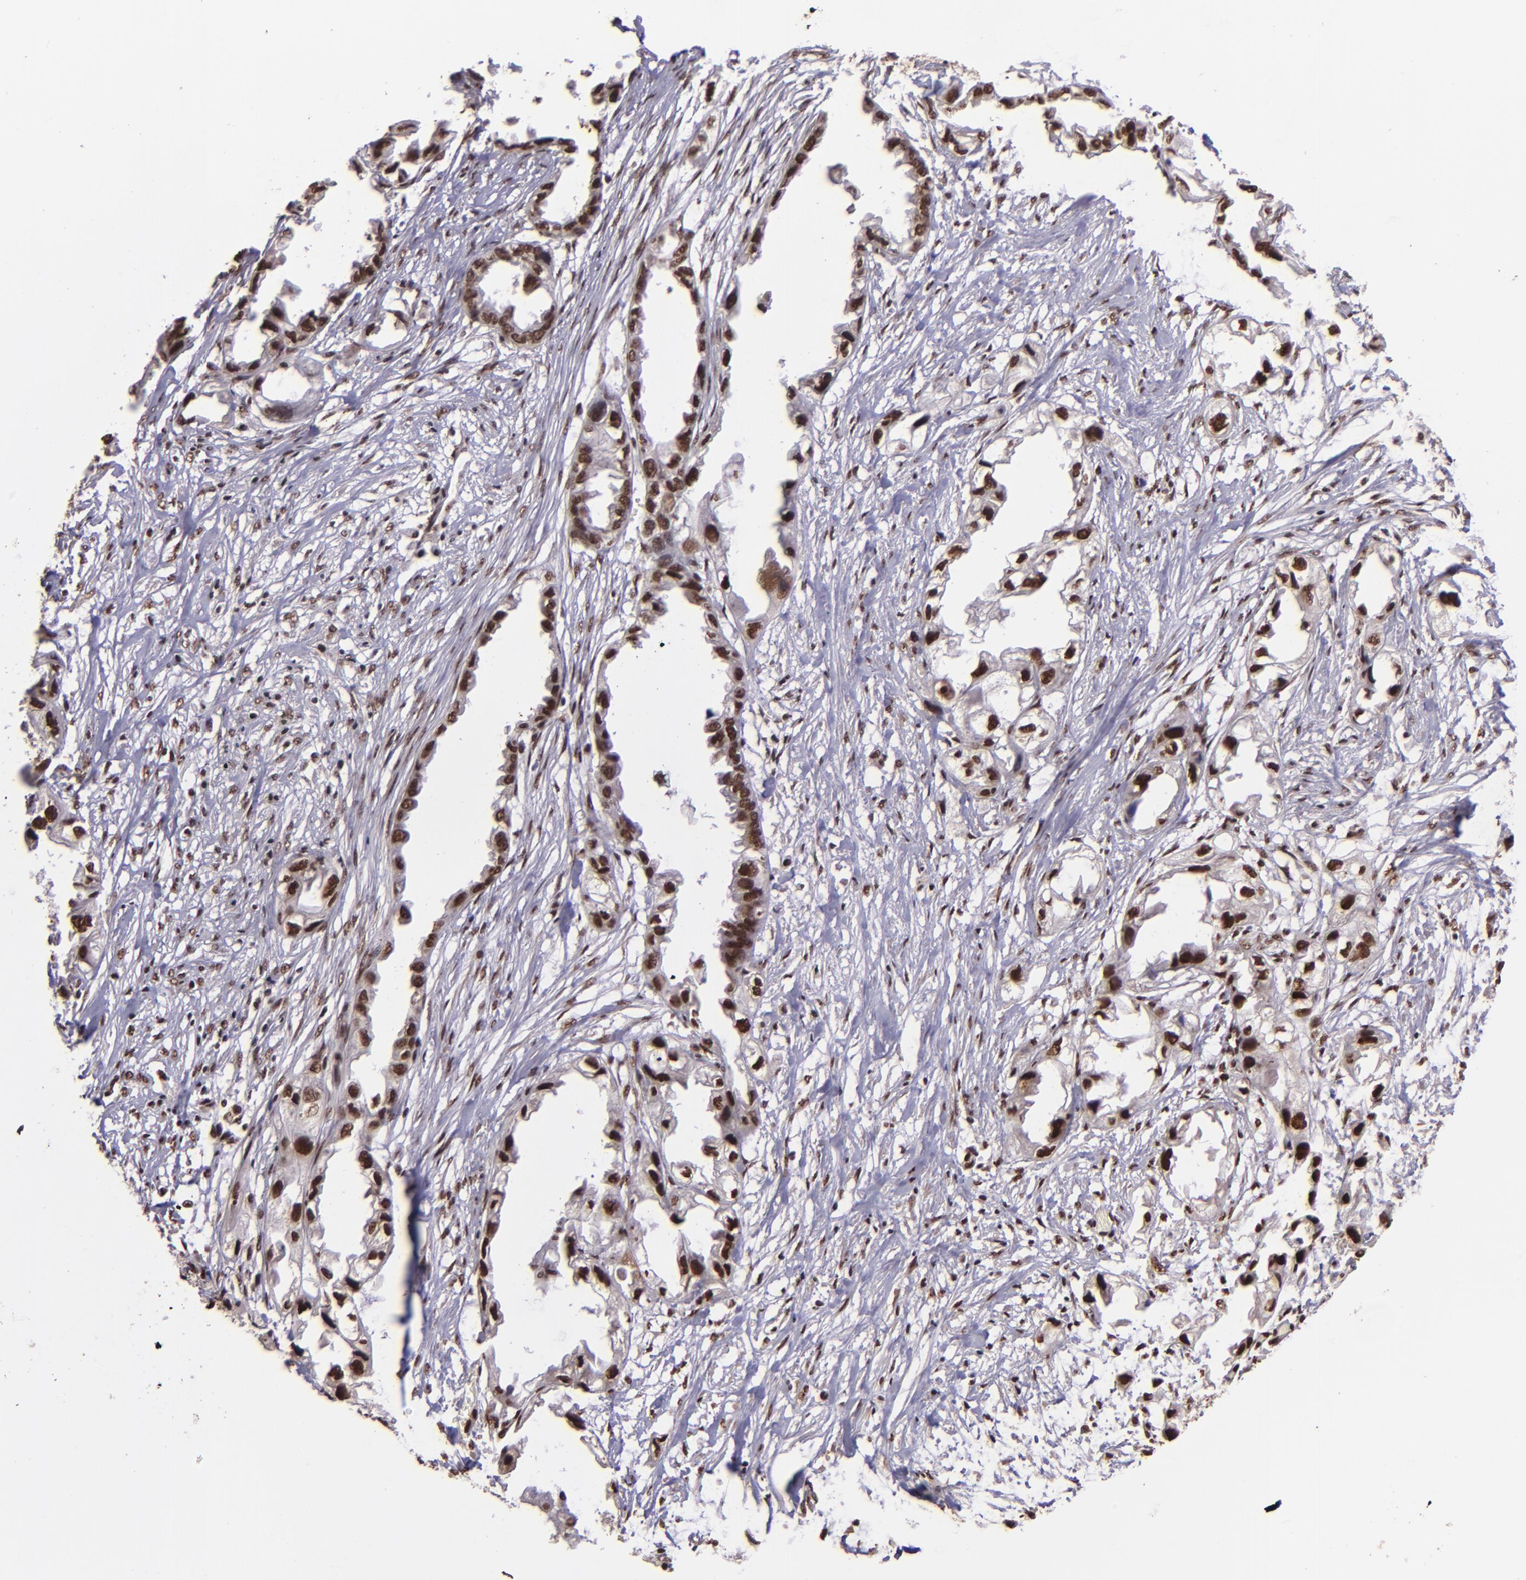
{"staining": {"intensity": "strong", "quantity": ">75%", "location": "nuclear"}, "tissue": "endometrial cancer", "cell_type": "Tumor cells", "image_type": "cancer", "snomed": [{"axis": "morphology", "description": "Adenocarcinoma, NOS"}, {"axis": "topography", "description": "Endometrium"}], "caption": "This micrograph exhibits endometrial cancer (adenocarcinoma) stained with immunohistochemistry (IHC) to label a protein in brown. The nuclear of tumor cells show strong positivity for the protein. Nuclei are counter-stained blue.", "gene": "PQBP1", "patient": {"sex": "female", "age": 67}}